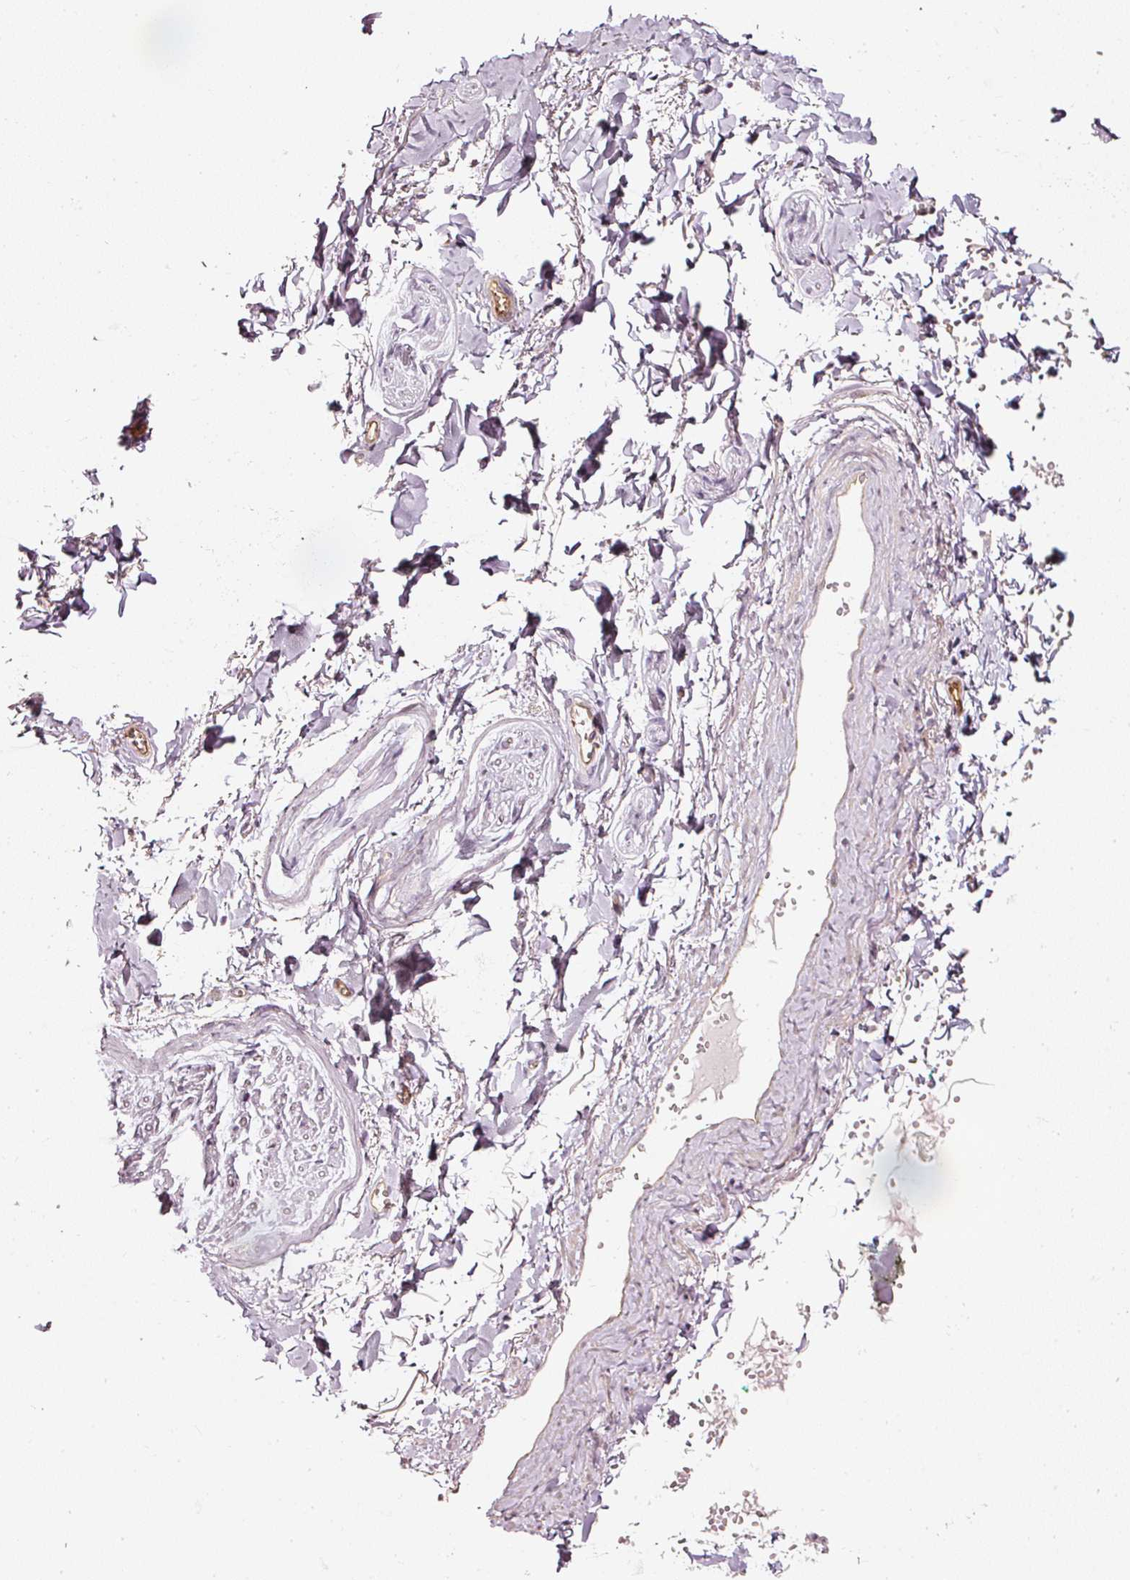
{"staining": {"intensity": "negative", "quantity": "none", "location": "none"}, "tissue": "adipose tissue", "cell_type": "Adipocytes", "image_type": "normal", "snomed": [{"axis": "morphology", "description": "Normal tissue, NOS"}, {"axis": "topography", "description": "Vulva"}, {"axis": "topography", "description": "Vagina"}, {"axis": "topography", "description": "Peripheral nerve tissue"}], "caption": "High power microscopy photomicrograph of an immunohistochemistry photomicrograph of unremarkable adipose tissue, revealing no significant expression in adipocytes.", "gene": "DRD2", "patient": {"sex": "female", "age": 66}}